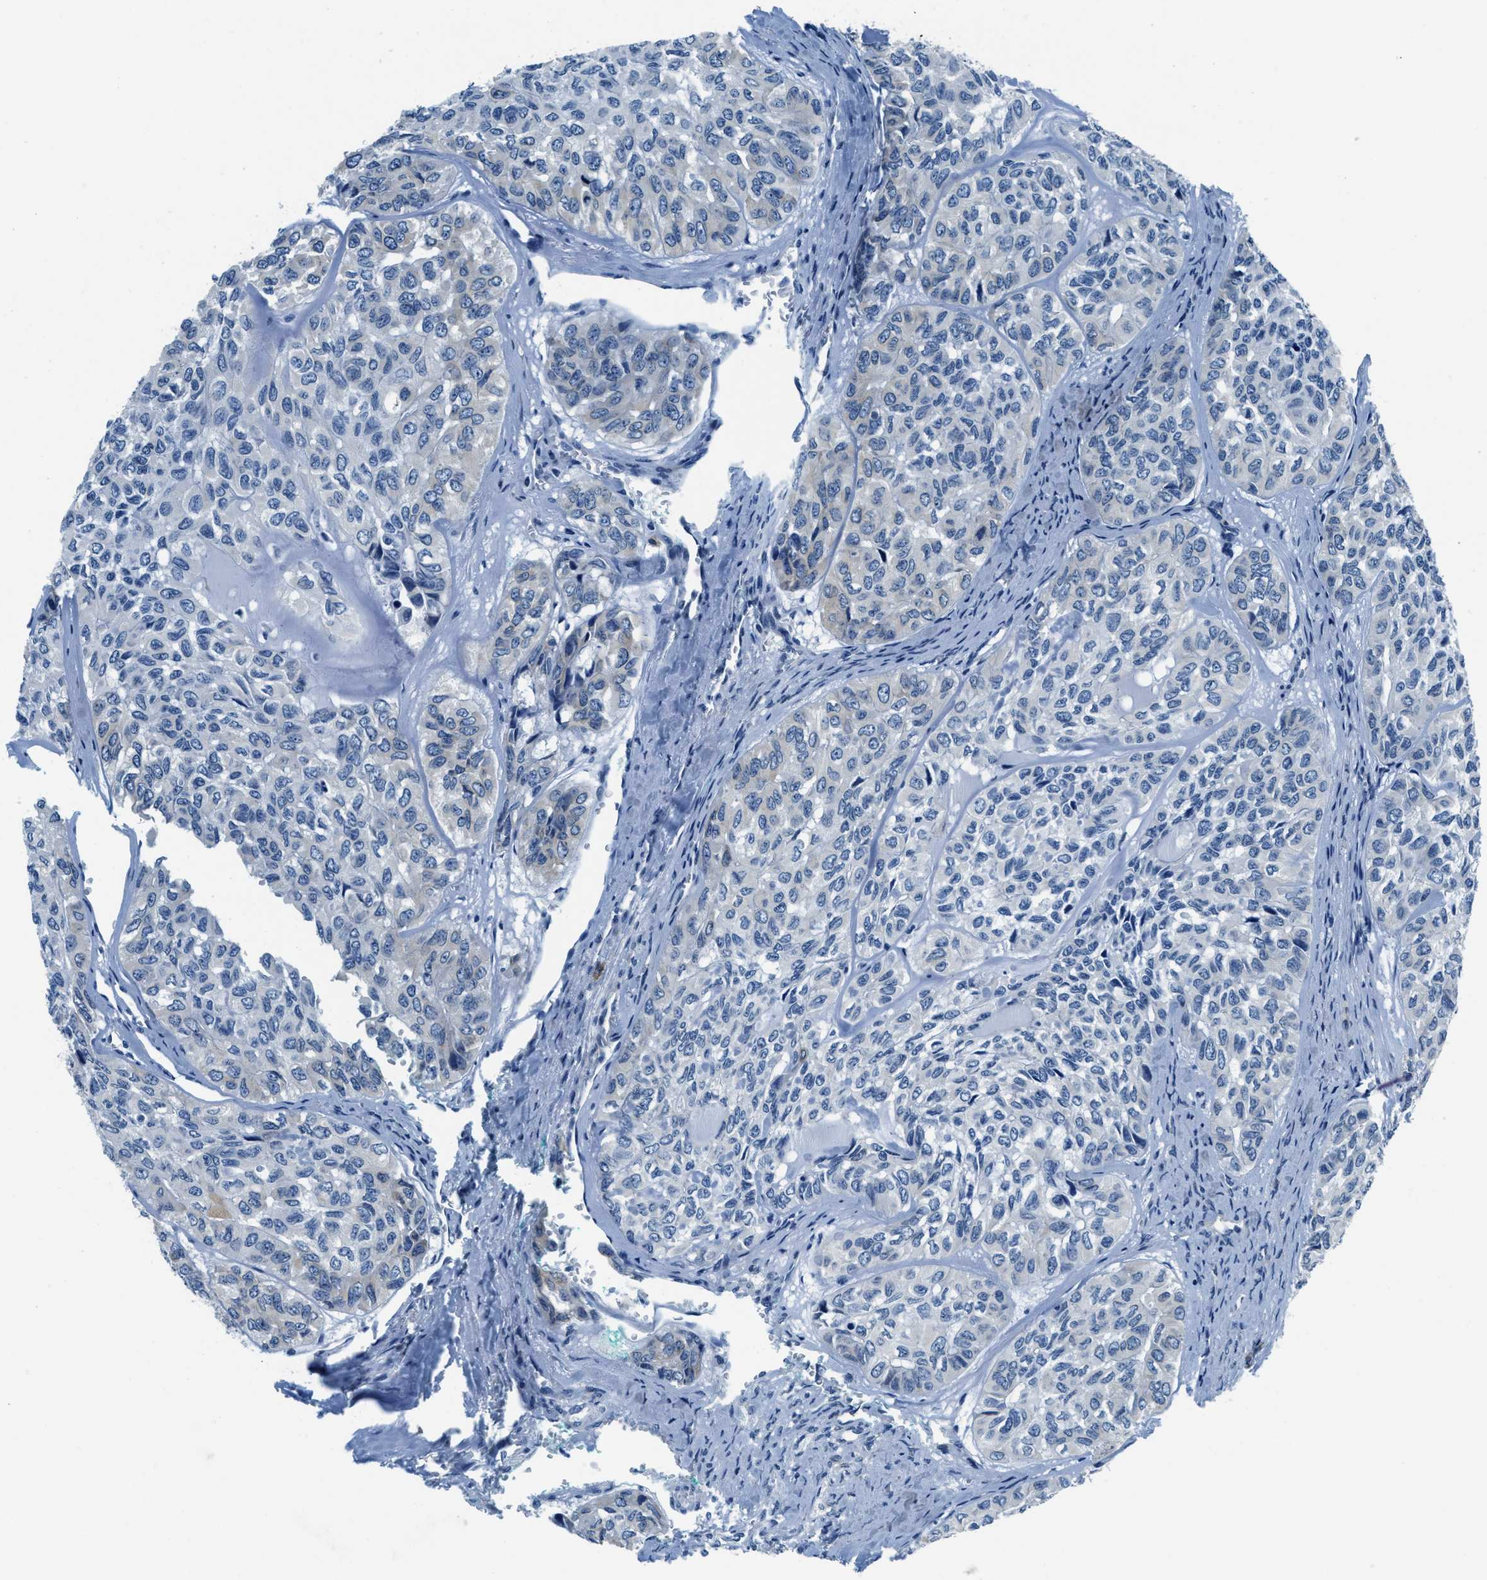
{"staining": {"intensity": "weak", "quantity": "<25%", "location": "cytoplasmic/membranous"}, "tissue": "head and neck cancer", "cell_type": "Tumor cells", "image_type": "cancer", "snomed": [{"axis": "morphology", "description": "Adenocarcinoma, NOS"}, {"axis": "topography", "description": "Salivary gland, NOS"}, {"axis": "topography", "description": "Head-Neck"}], "caption": "DAB immunohistochemical staining of human adenocarcinoma (head and neck) demonstrates no significant staining in tumor cells.", "gene": "UBAC2", "patient": {"sex": "female", "age": 76}}